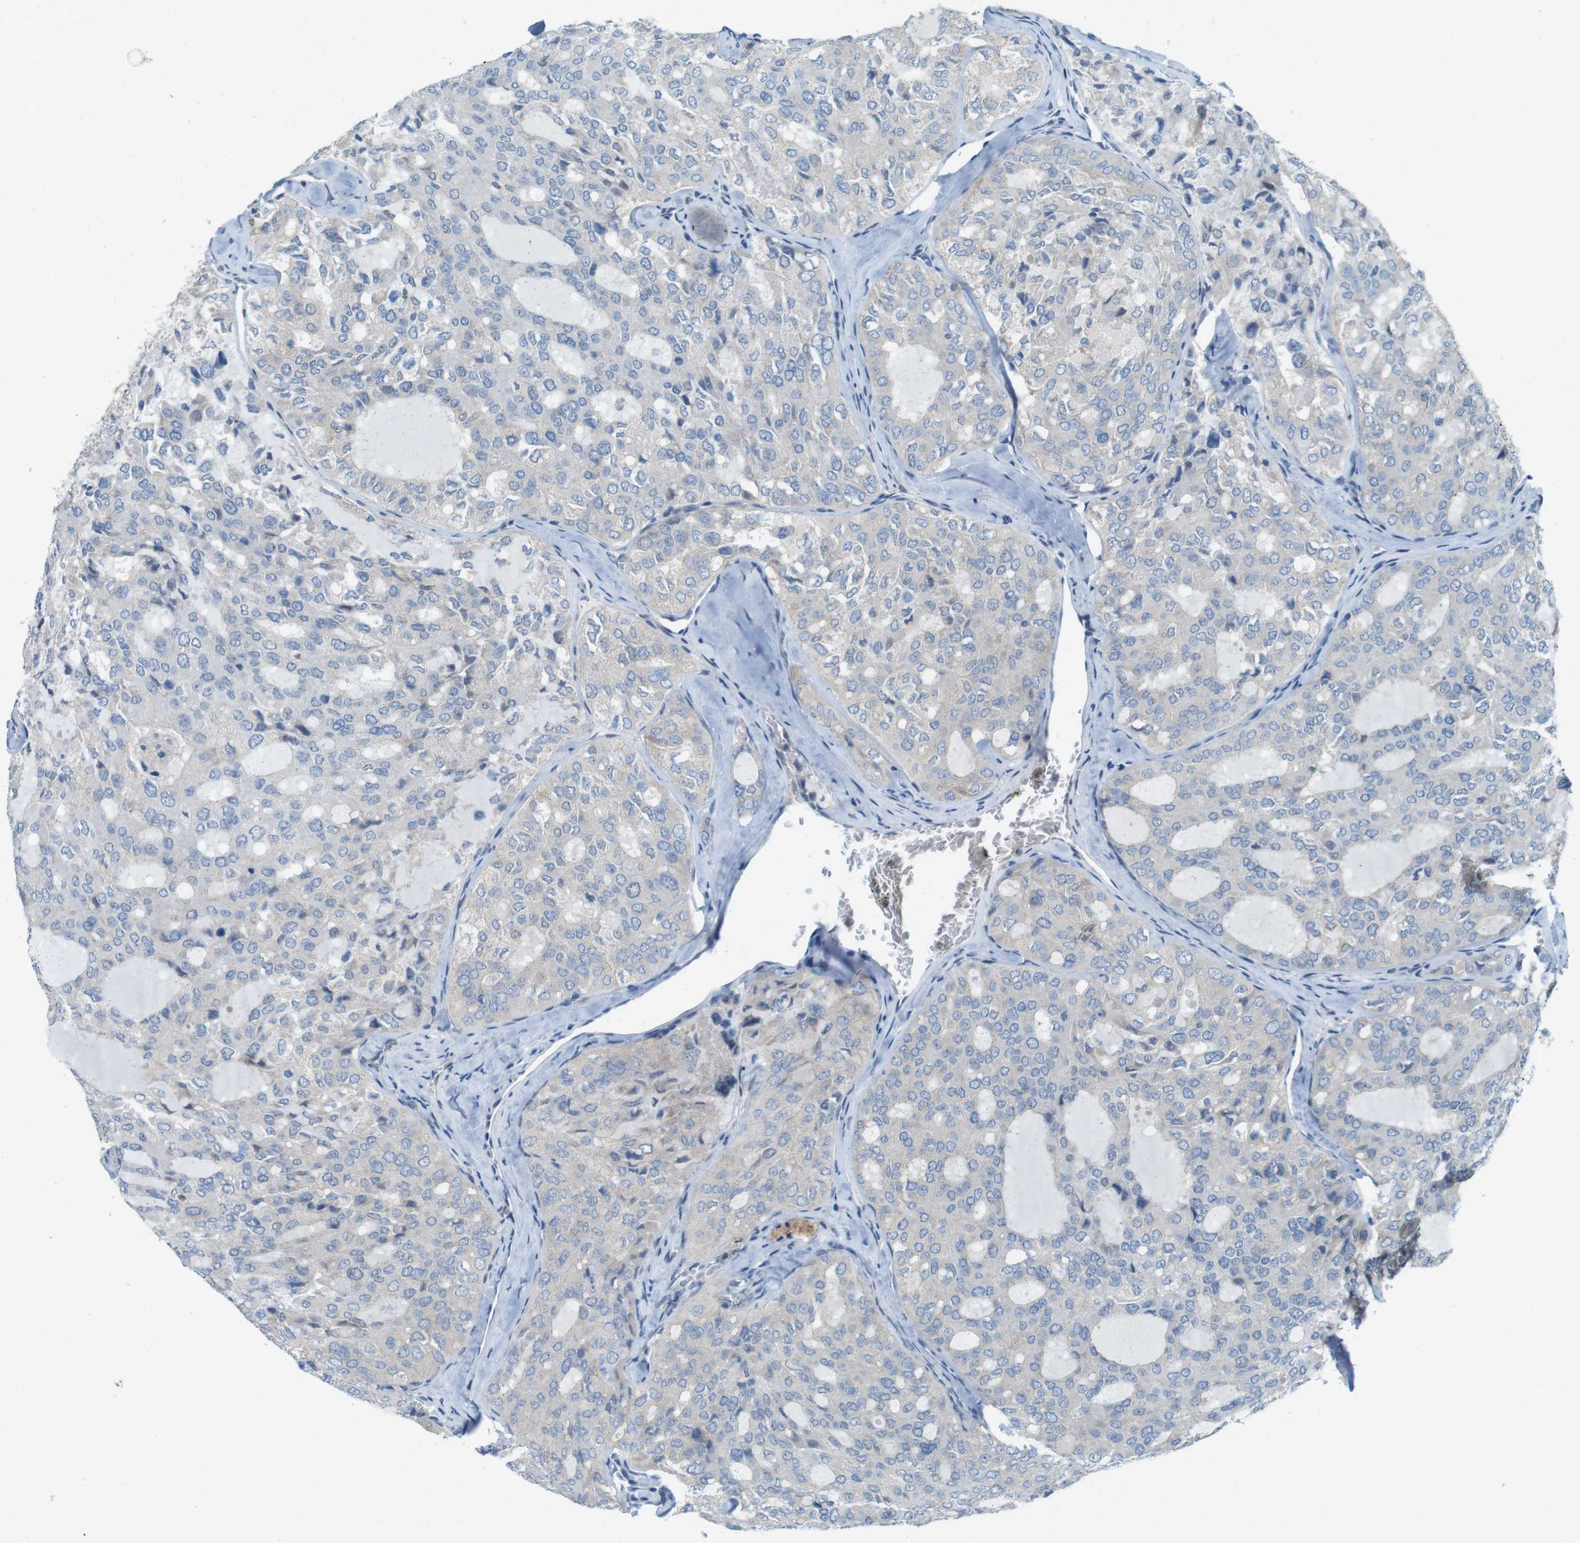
{"staining": {"intensity": "negative", "quantity": "none", "location": "none"}, "tissue": "thyroid cancer", "cell_type": "Tumor cells", "image_type": "cancer", "snomed": [{"axis": "morphology", "description": "Follicular adenoma carcinoma, NOS"}, {"axis": "topography", "description": "Thyroid gland"}], "caption": "The photomicrograph displays no significant expression in tumor cells of follicular adenoma carcinoma (thyroid).", "gene": "SKI", "patient": {"sex": "male", "age": 75}}